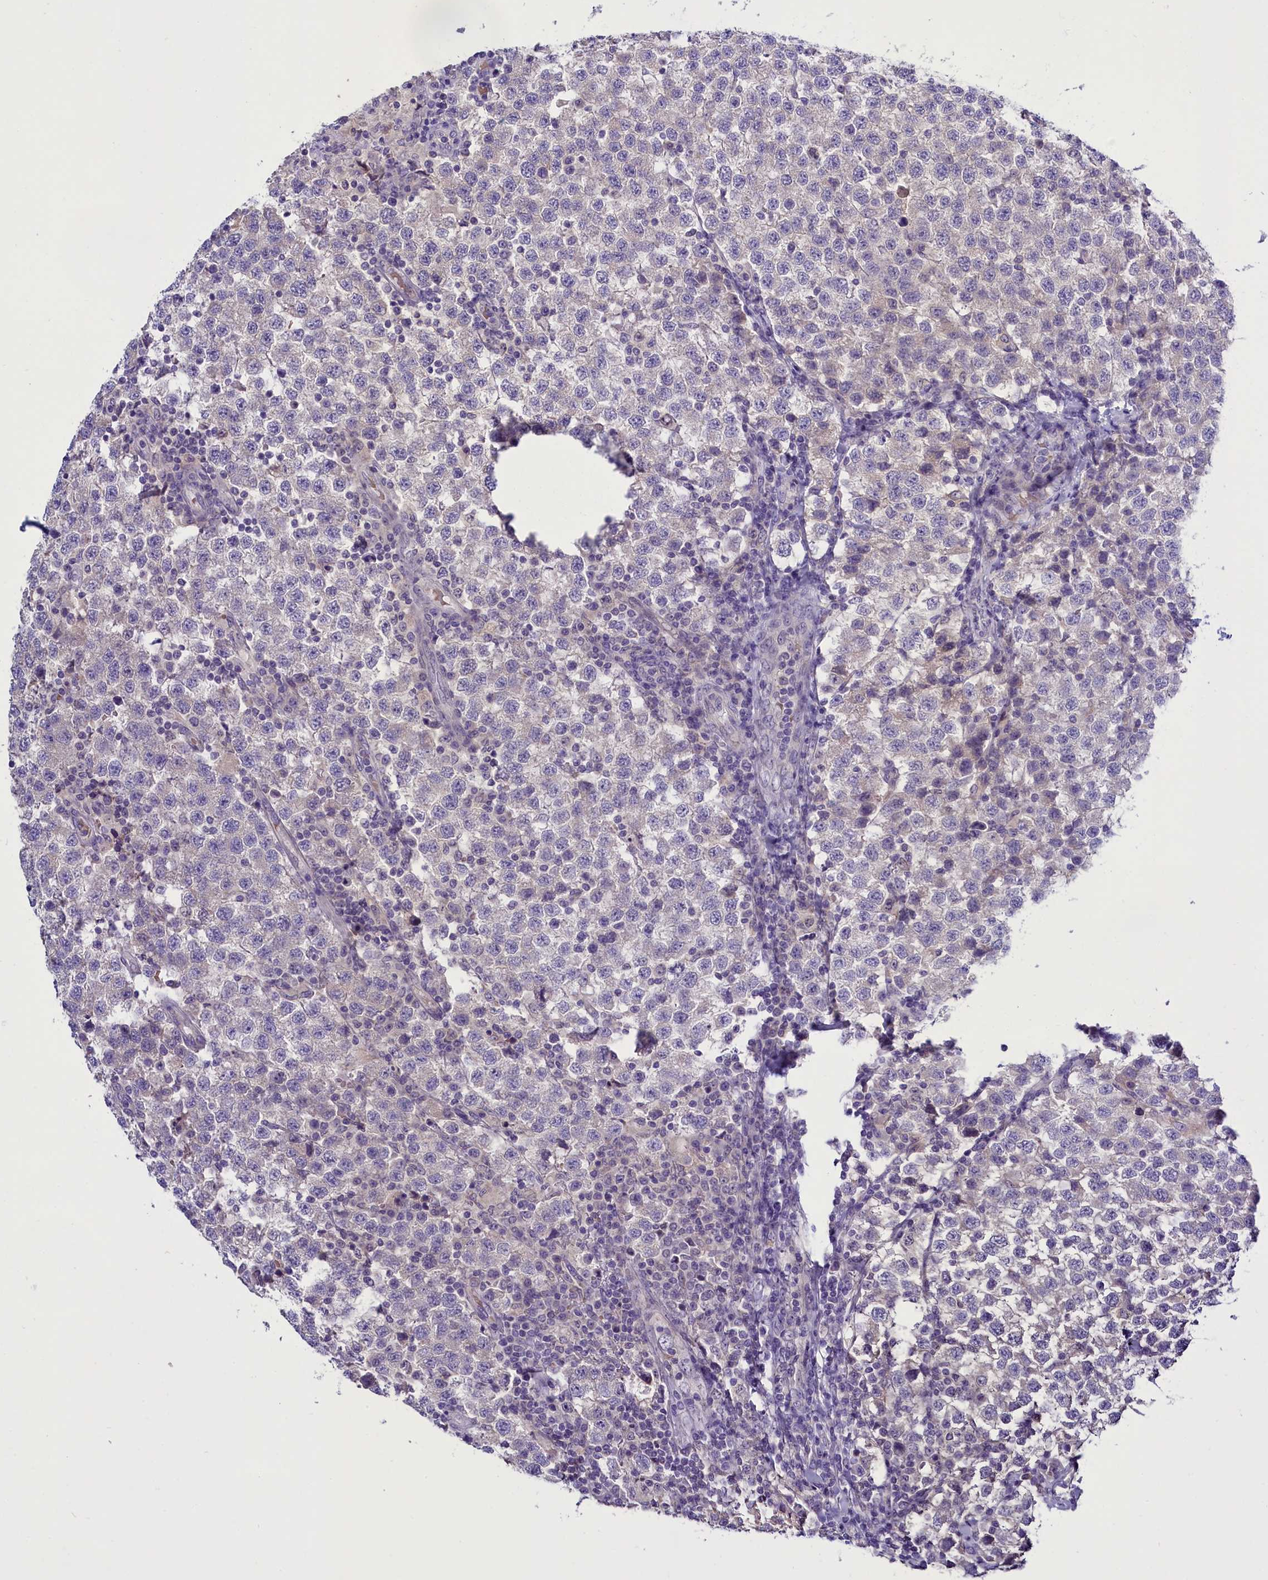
{"staining": {"intensity": "negative", "quantity": "none", "location": "none"}, "tissue": "testis cancer", "cell_type": "Tumor cells", "image_type": "cancer", "snomed": [{"axis": "morphology", "description": "Seminoma, NOS"}, {"axis": "topography", "description": "Testis"}], "caption": "This is an immunohistochemistry histopathology image of human testis seminoma. There is no expression in tumor cells.", "gene": "ENPP6", "patient": {"sex": "male", "age": 34}}